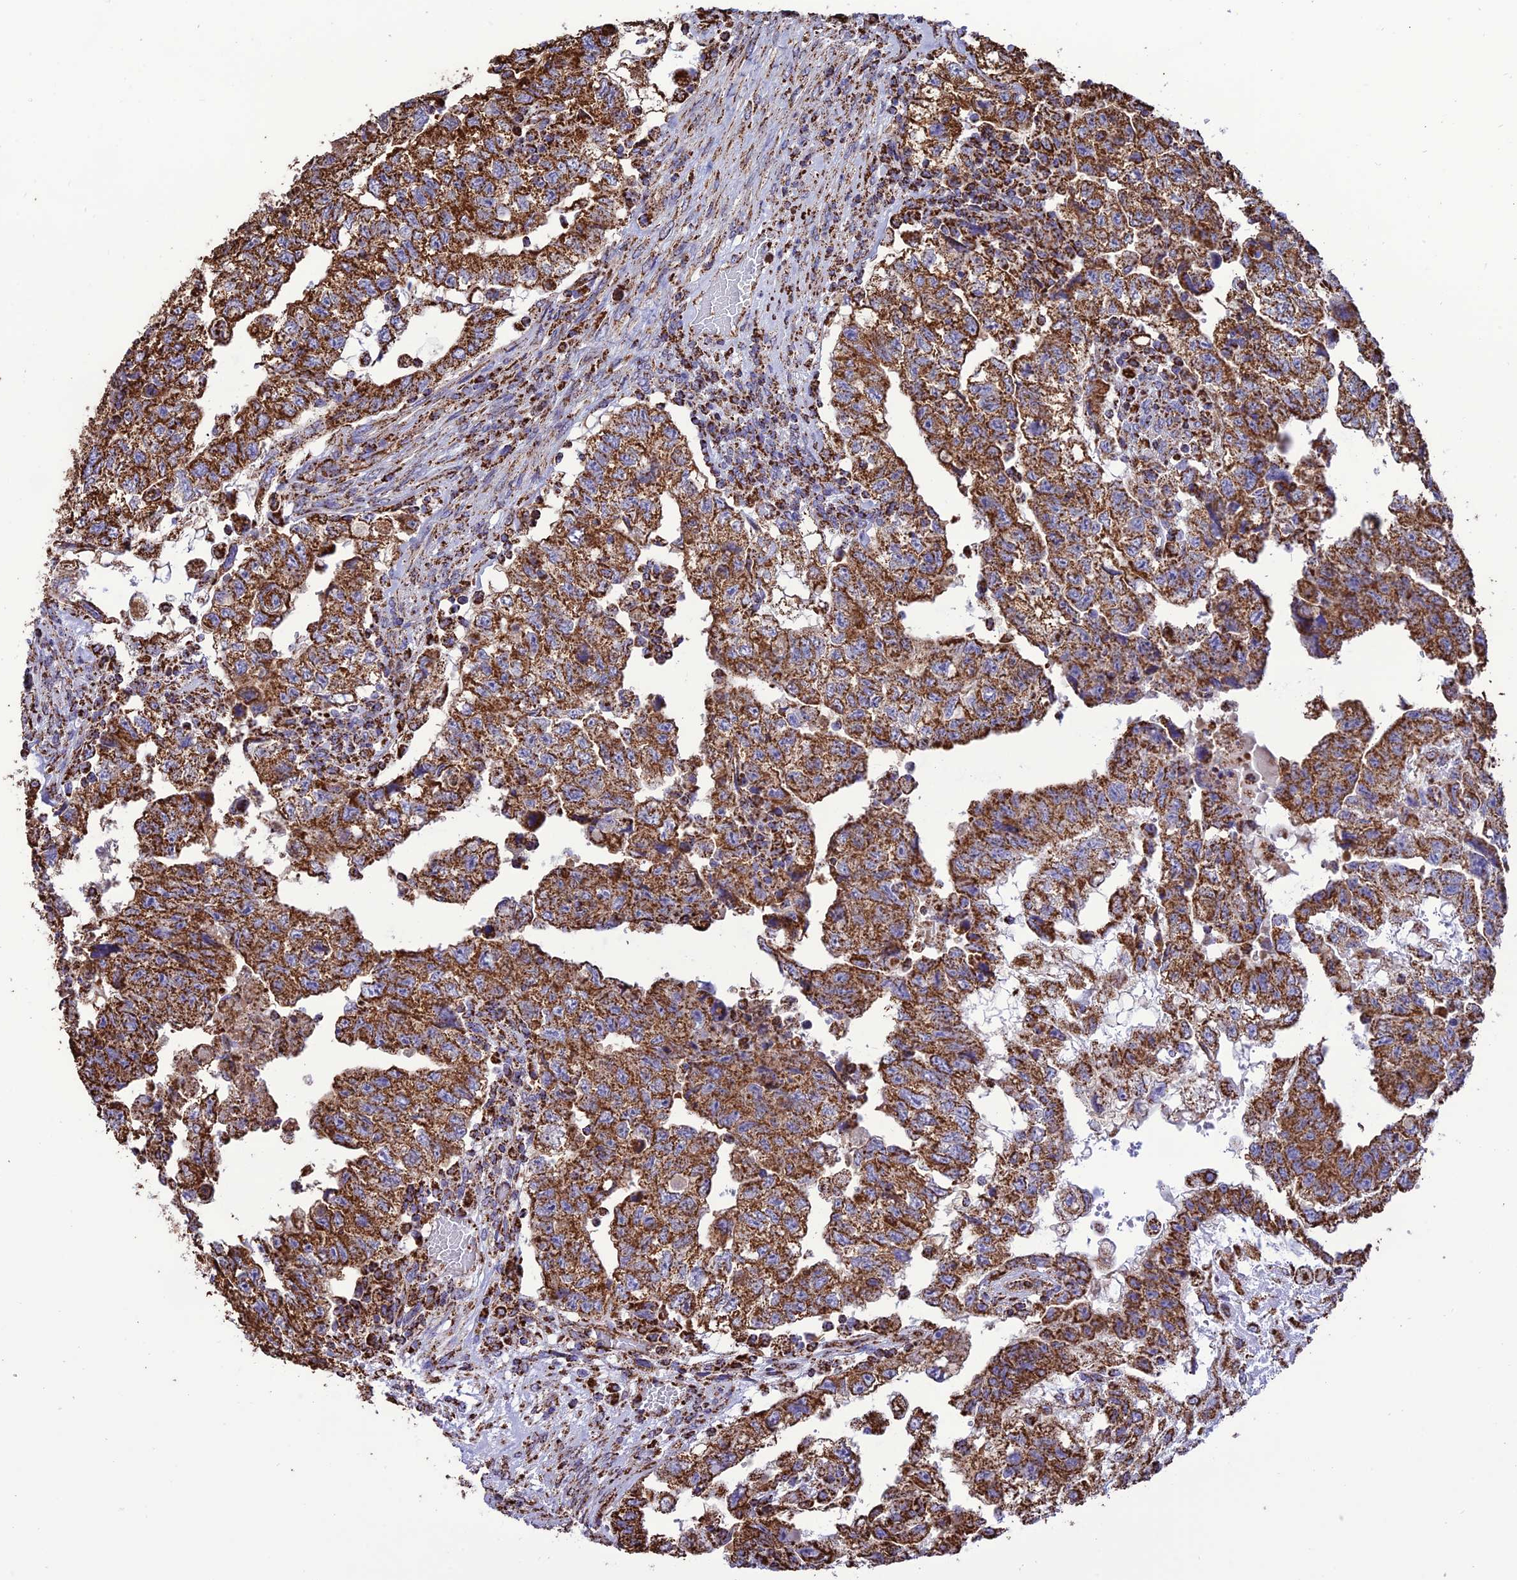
{"staining": {"intensity": "strong", "quantity": ">75%", "location": "cytoplasmic/membranous"}, "tissue": "testis cancer", "cell_type": "Tumor cells", "image_type": "cancer", "snomed": [{"axis": "morphology", "description": "Carcinoma, Embryonal, NOS"}, {"axis": "topography", "description": "Testis"}], "caption": "Testis cancer (embryonal carcinoma) was stained to show a protein in brown. There is high levels of strong cytoplasmic/membranous positivity in about >75% of tumor cells. The protein is stained brown, and the nuclei are stained in blue (DAB (3,3'-diaminobenzidine) IHC with brightfield microscopy, high magnification).", "gene": "NDUFAF1", "patient": {"sex": "male", "age": 36}}